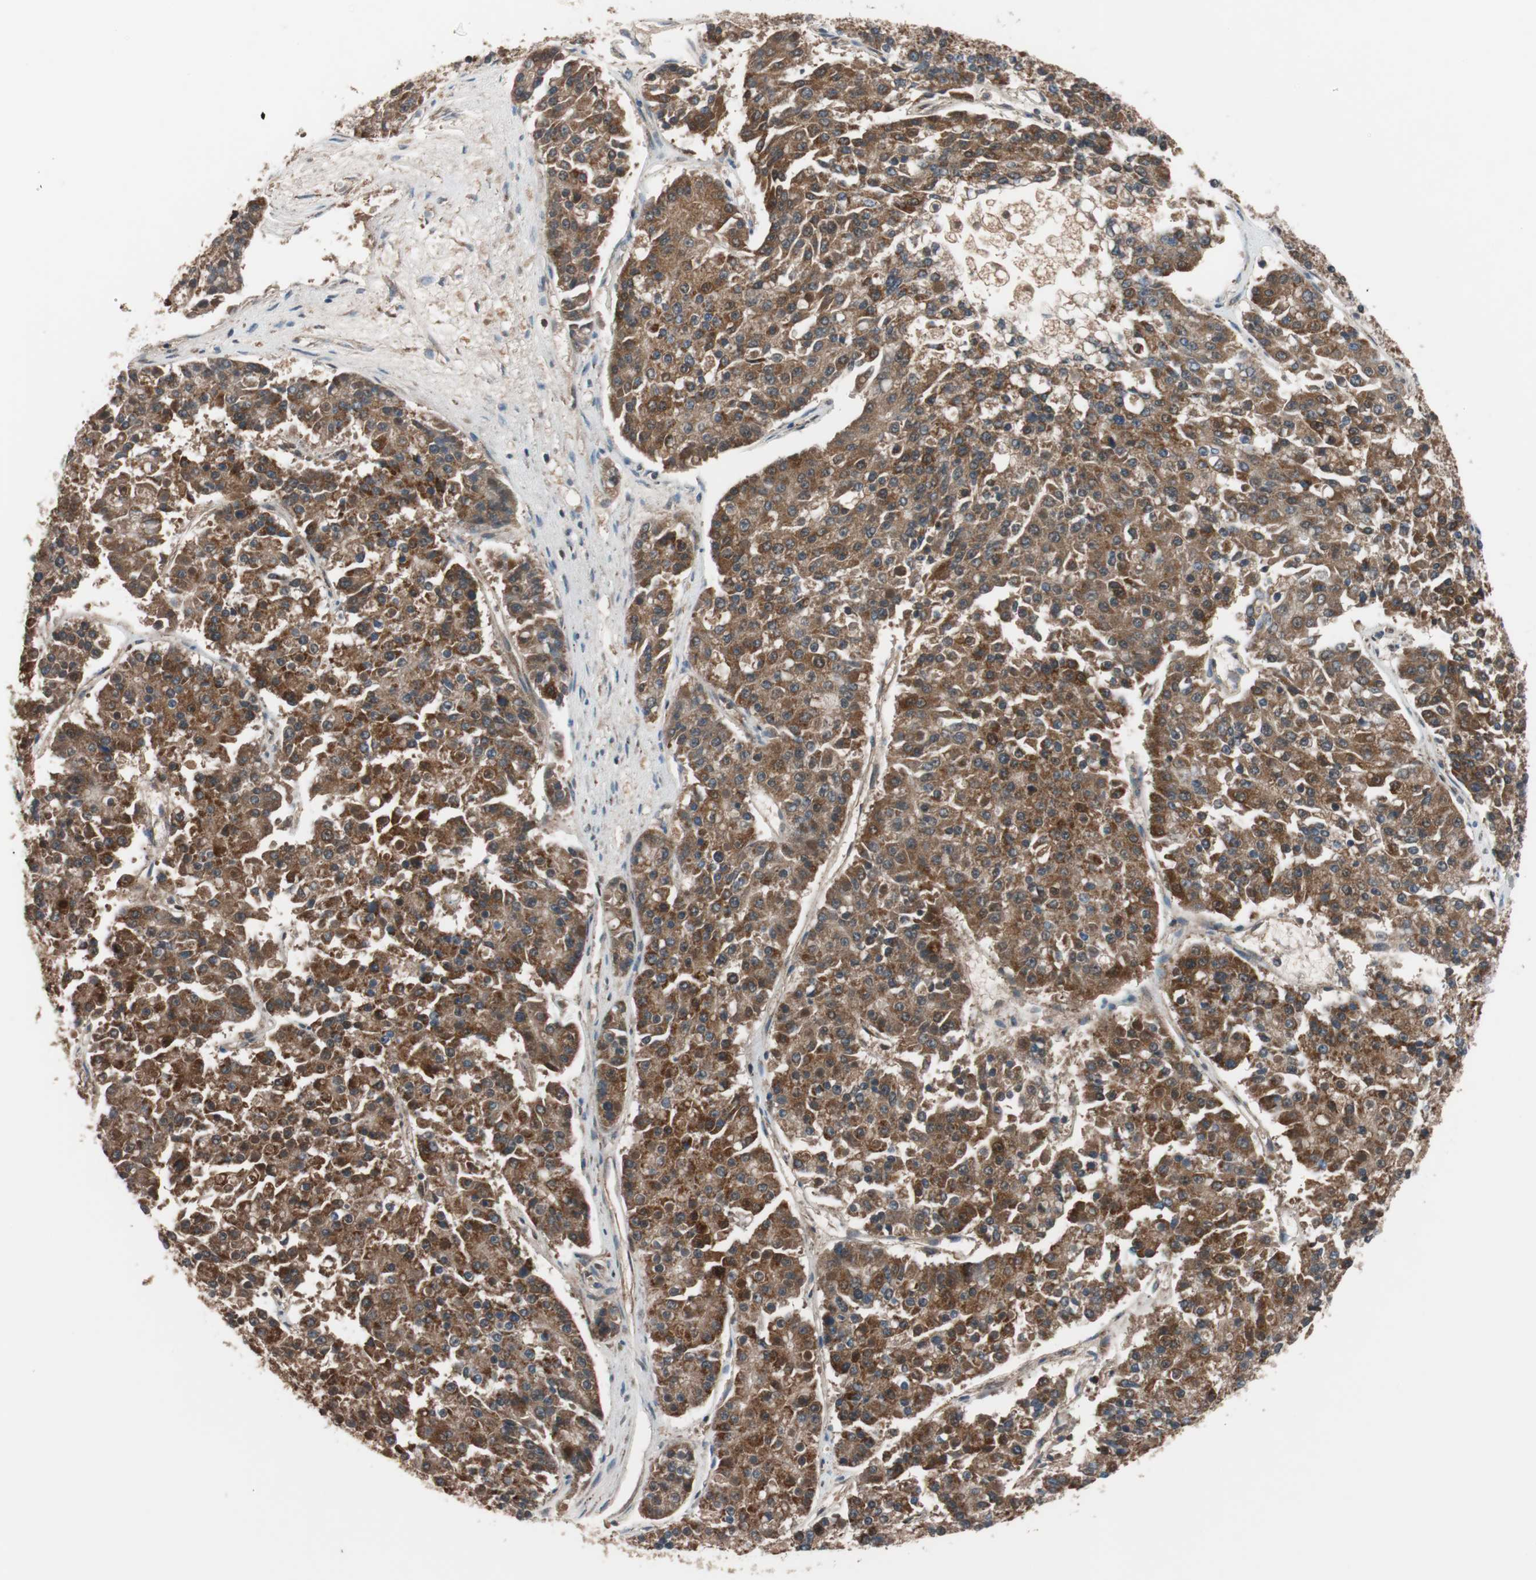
{"staining": {"intensity": "strong", "quantity": ">75%", "location": "cytoplasmic/membranous"}, "tissue": "pancreatic cancer", "cell_type": "Tumor cells", "image_type": "cancer", "snomed": [{"axis": "morphology", "description": "Adenocarcinoma, NOS"}, {"axis": "topography", "description": "Pancreas"}], "caption": "Pancreatic adenocarcinoma stained with a protein marker displays strong staining in tumor cells.", "gene": "PITRM1", "patient": {"sex": "male", "age": 50}}